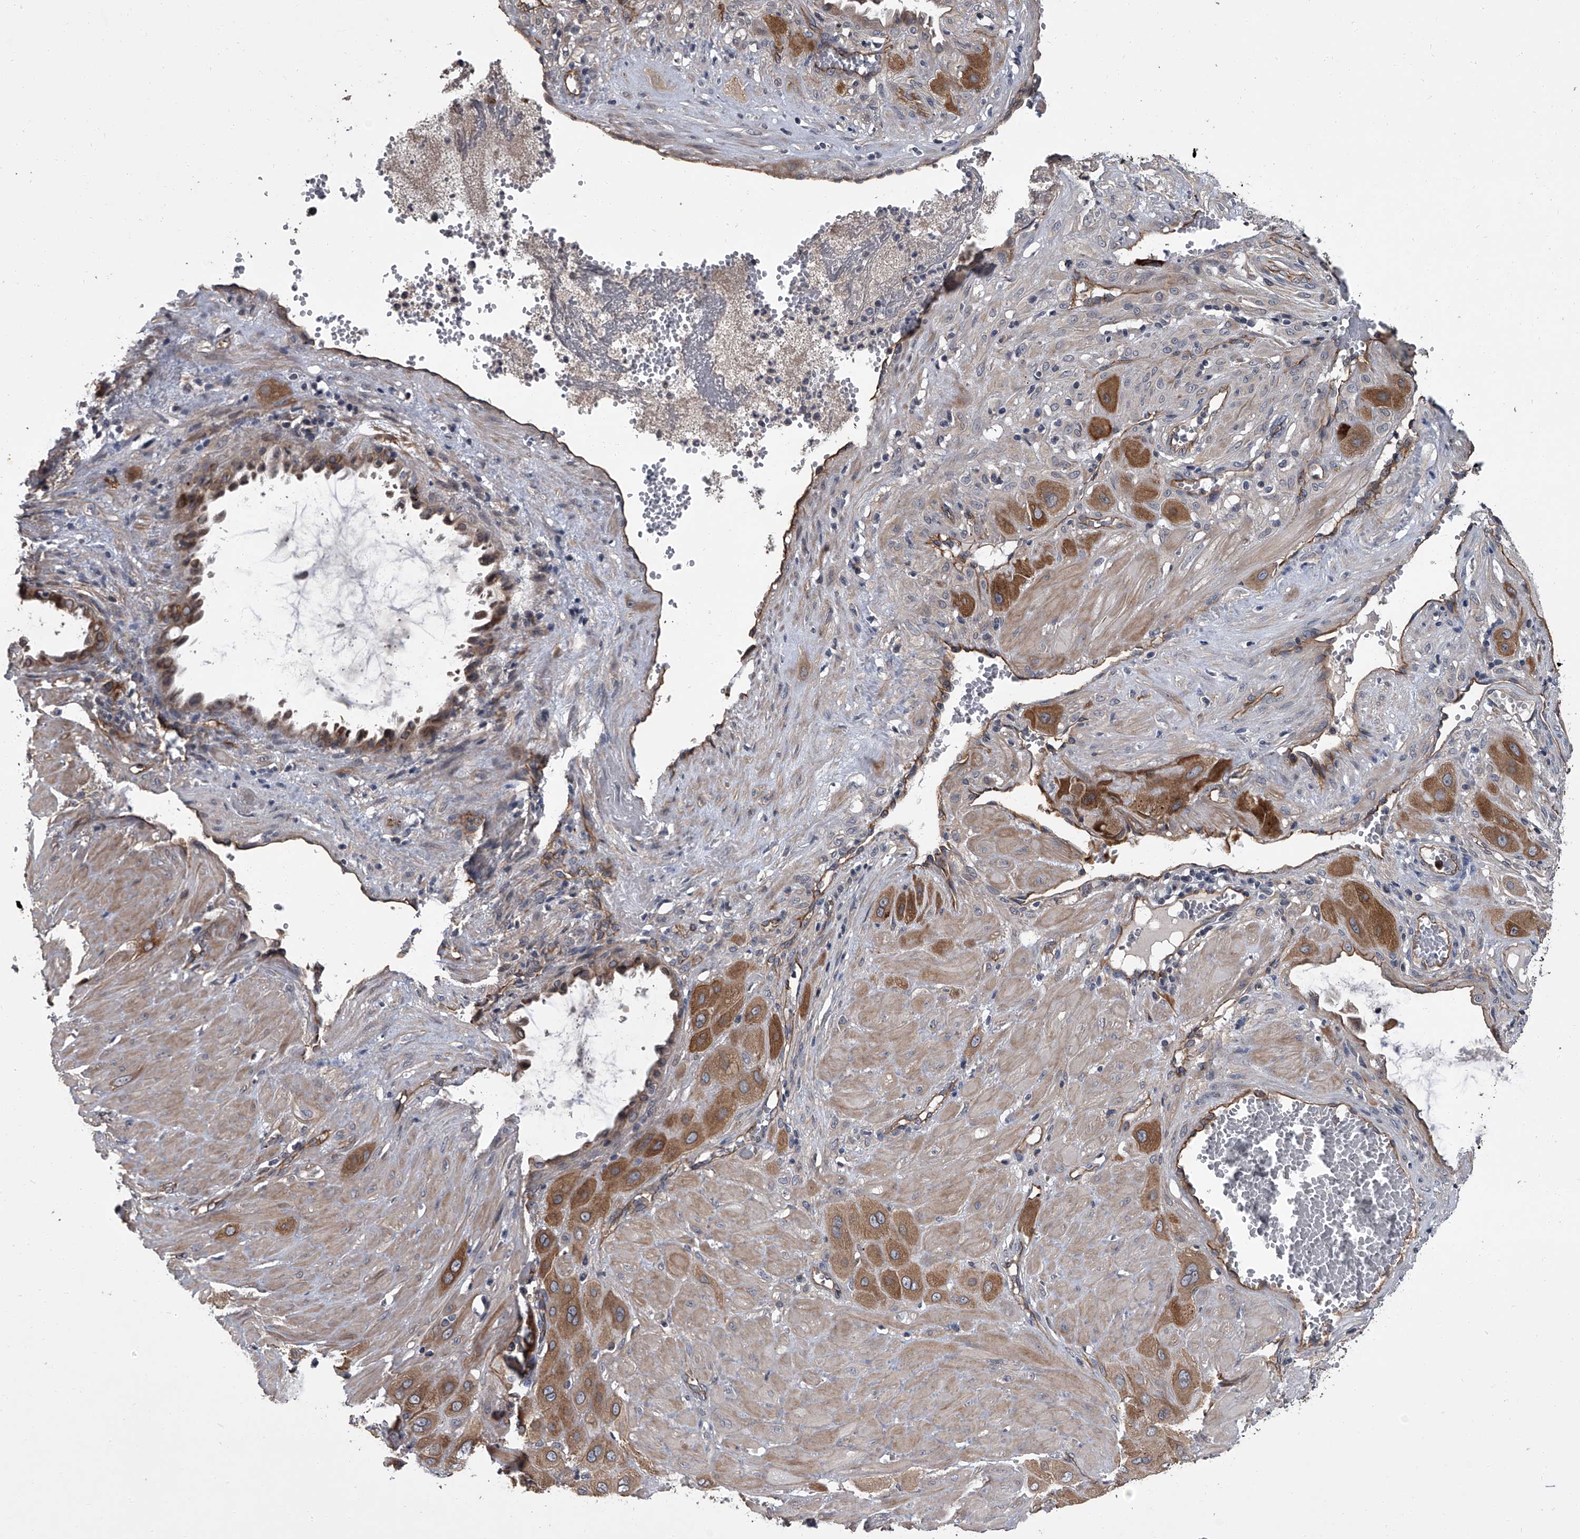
{"staining": {"intensity": "moderate", "quantity": ">75%", "location": "cytoplasmic/membranous"}, "tissue": "cervical cancer", "cell_type": "Tumor cells", "image_type": "cancer", "snomed": [{"axis": "morphology", "description": "Squamous cell carcinoma, NOS"}, {"axis": "topography", "description": "Cervix"}], "caption": "This is a micrograph of immunohistochemistry staining of cervical cancer (squamous cell carcinoma), which shows moderate staining in the cytoplasmic/membranous of tumor cells.", "gene": "SIRT4", "patient": {"sex": "female", "age": 34}}